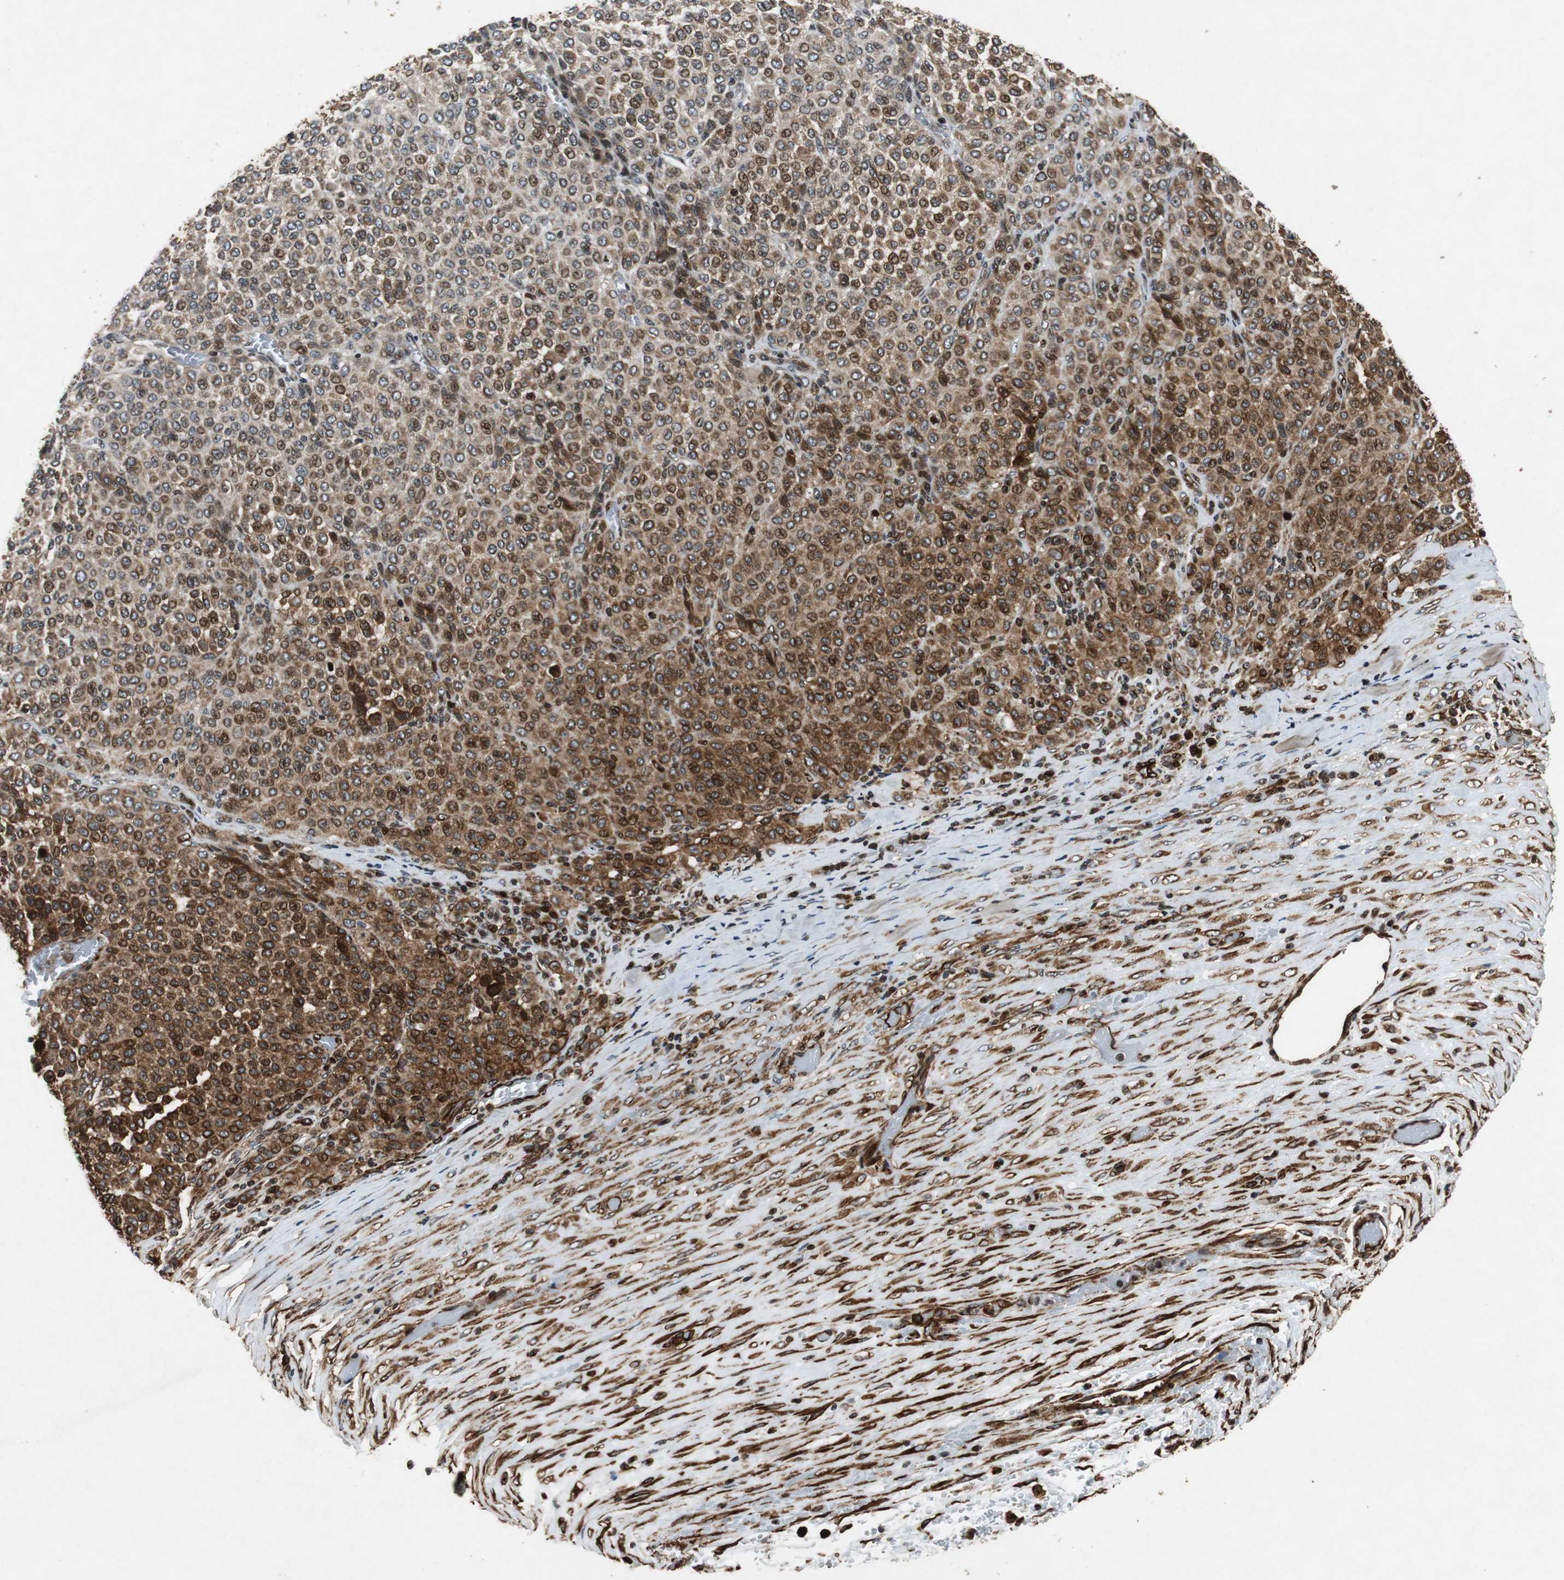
{"staining": {"intensity": "moderate", "quantity": "25%-75%", "location": "cytoplasmic/membranous"}, "tissue": "melanoma", "cell_type": "Tumor cells", "image_type": "cancer", "snomed": [{"axis": "morphology", "description": "Malignant melanoma, Metastatic site"}, {"axis": "topography", "description": "Pancreas"}], "caption": "Brown immunohistochemical staining in melanoma demonstrates moderate cytoplasmic/membranous staining in about 25%-75% of tumor cells. Immunohistochemistry (ihc) stains the protein of interest in brown and the nuclei are stained blue.", "gene": "TUBA4A", "patient": {"sex": "female", "age": 30}}